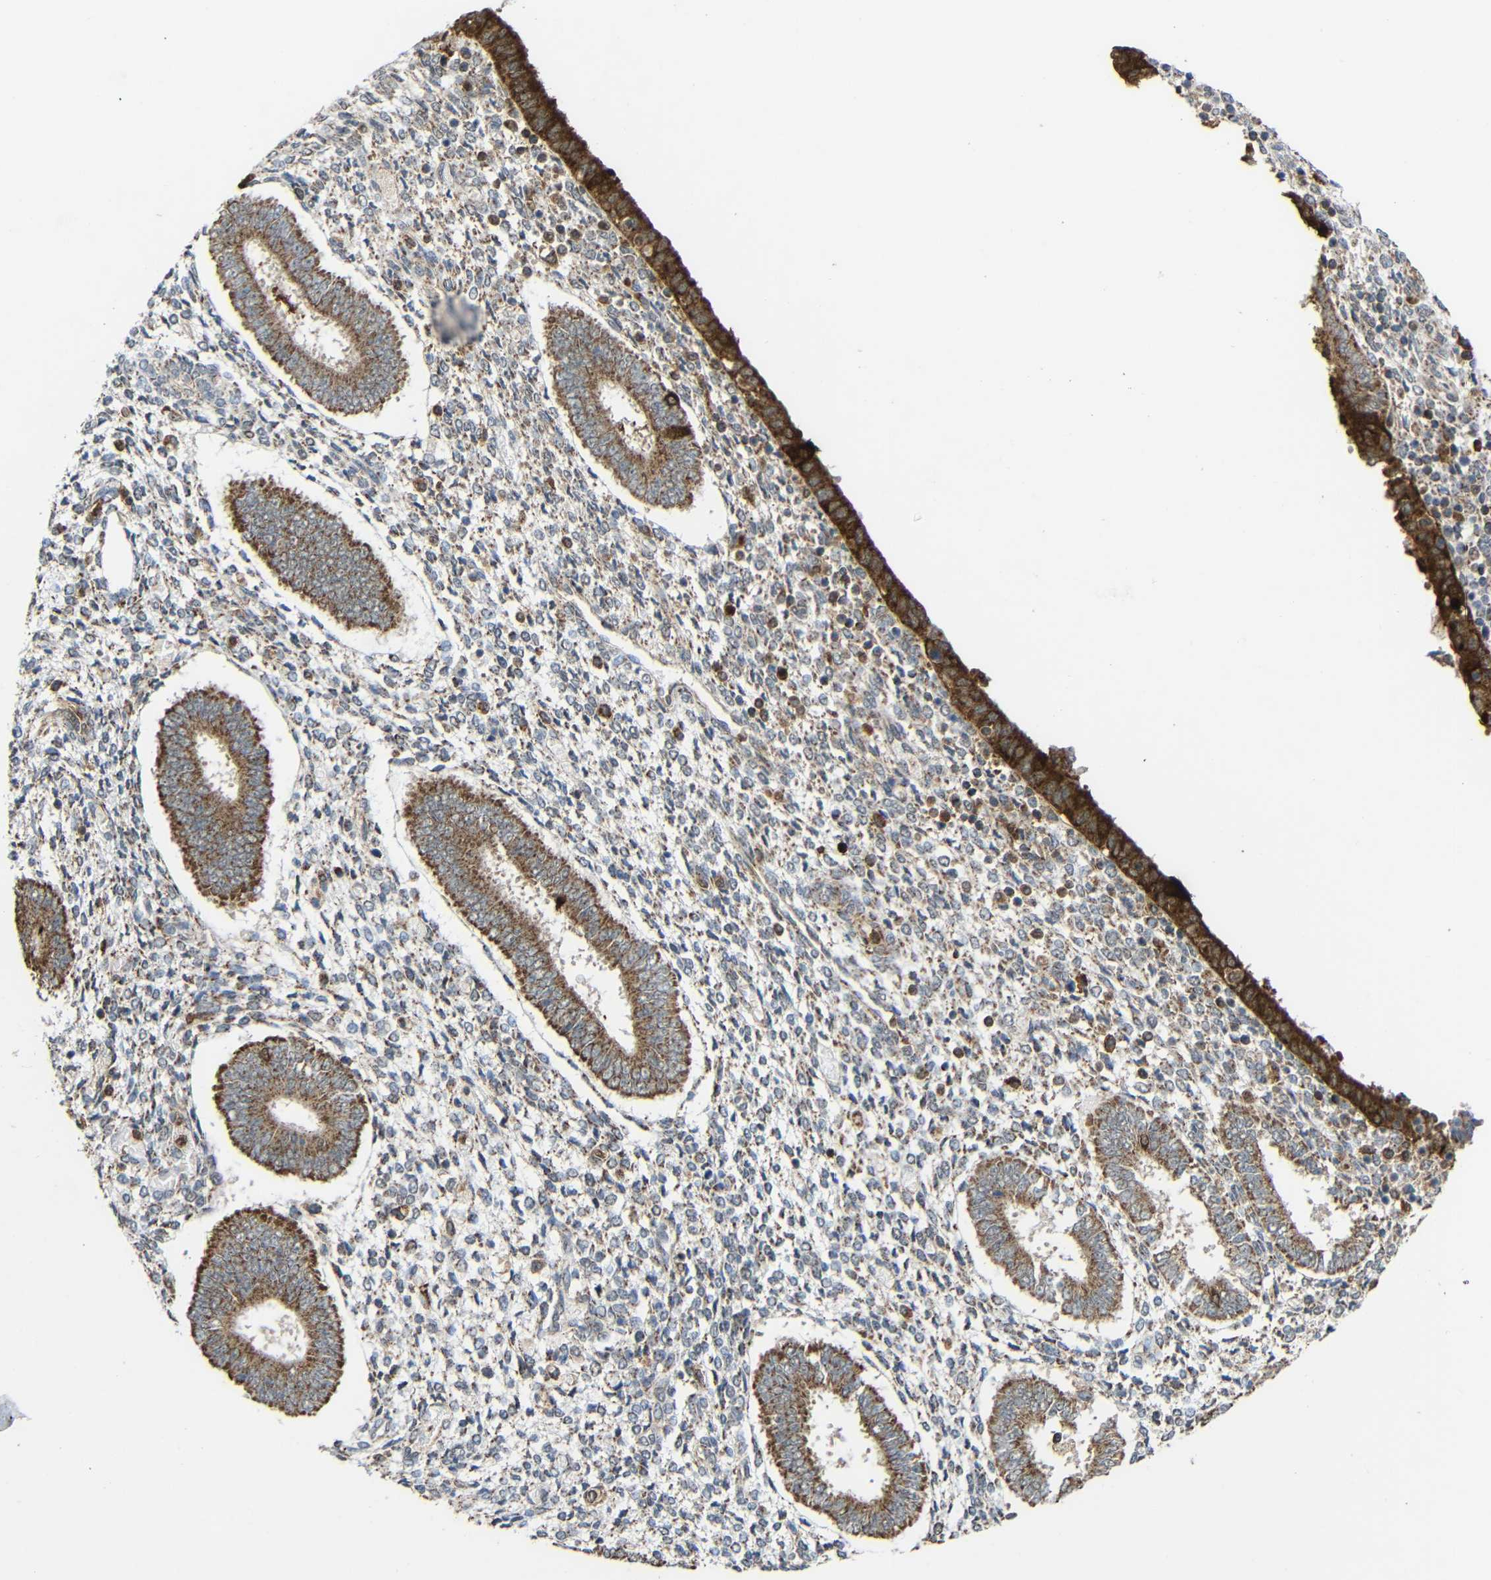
{"staining": {"intensity": "negative", "quantity": "none", "location": "none"}, "tissue": "endometrium", "cell_type": "Cells in endometrial stroma", "image_type": "normal", "snomed": [{"axis": "morphology", "description": "Normal tissue, NOS"}, {"axis": "topography", "description": "Endometrium"}], "caption": "A high-resolution photomicrograph shows immunohistochemistry staining of unremarkable endometrium, which shows no significant positivity in cells in endometrial stroma.", "gene": "C1GALT1", "patient": {"sex": "female", "age": 35}}